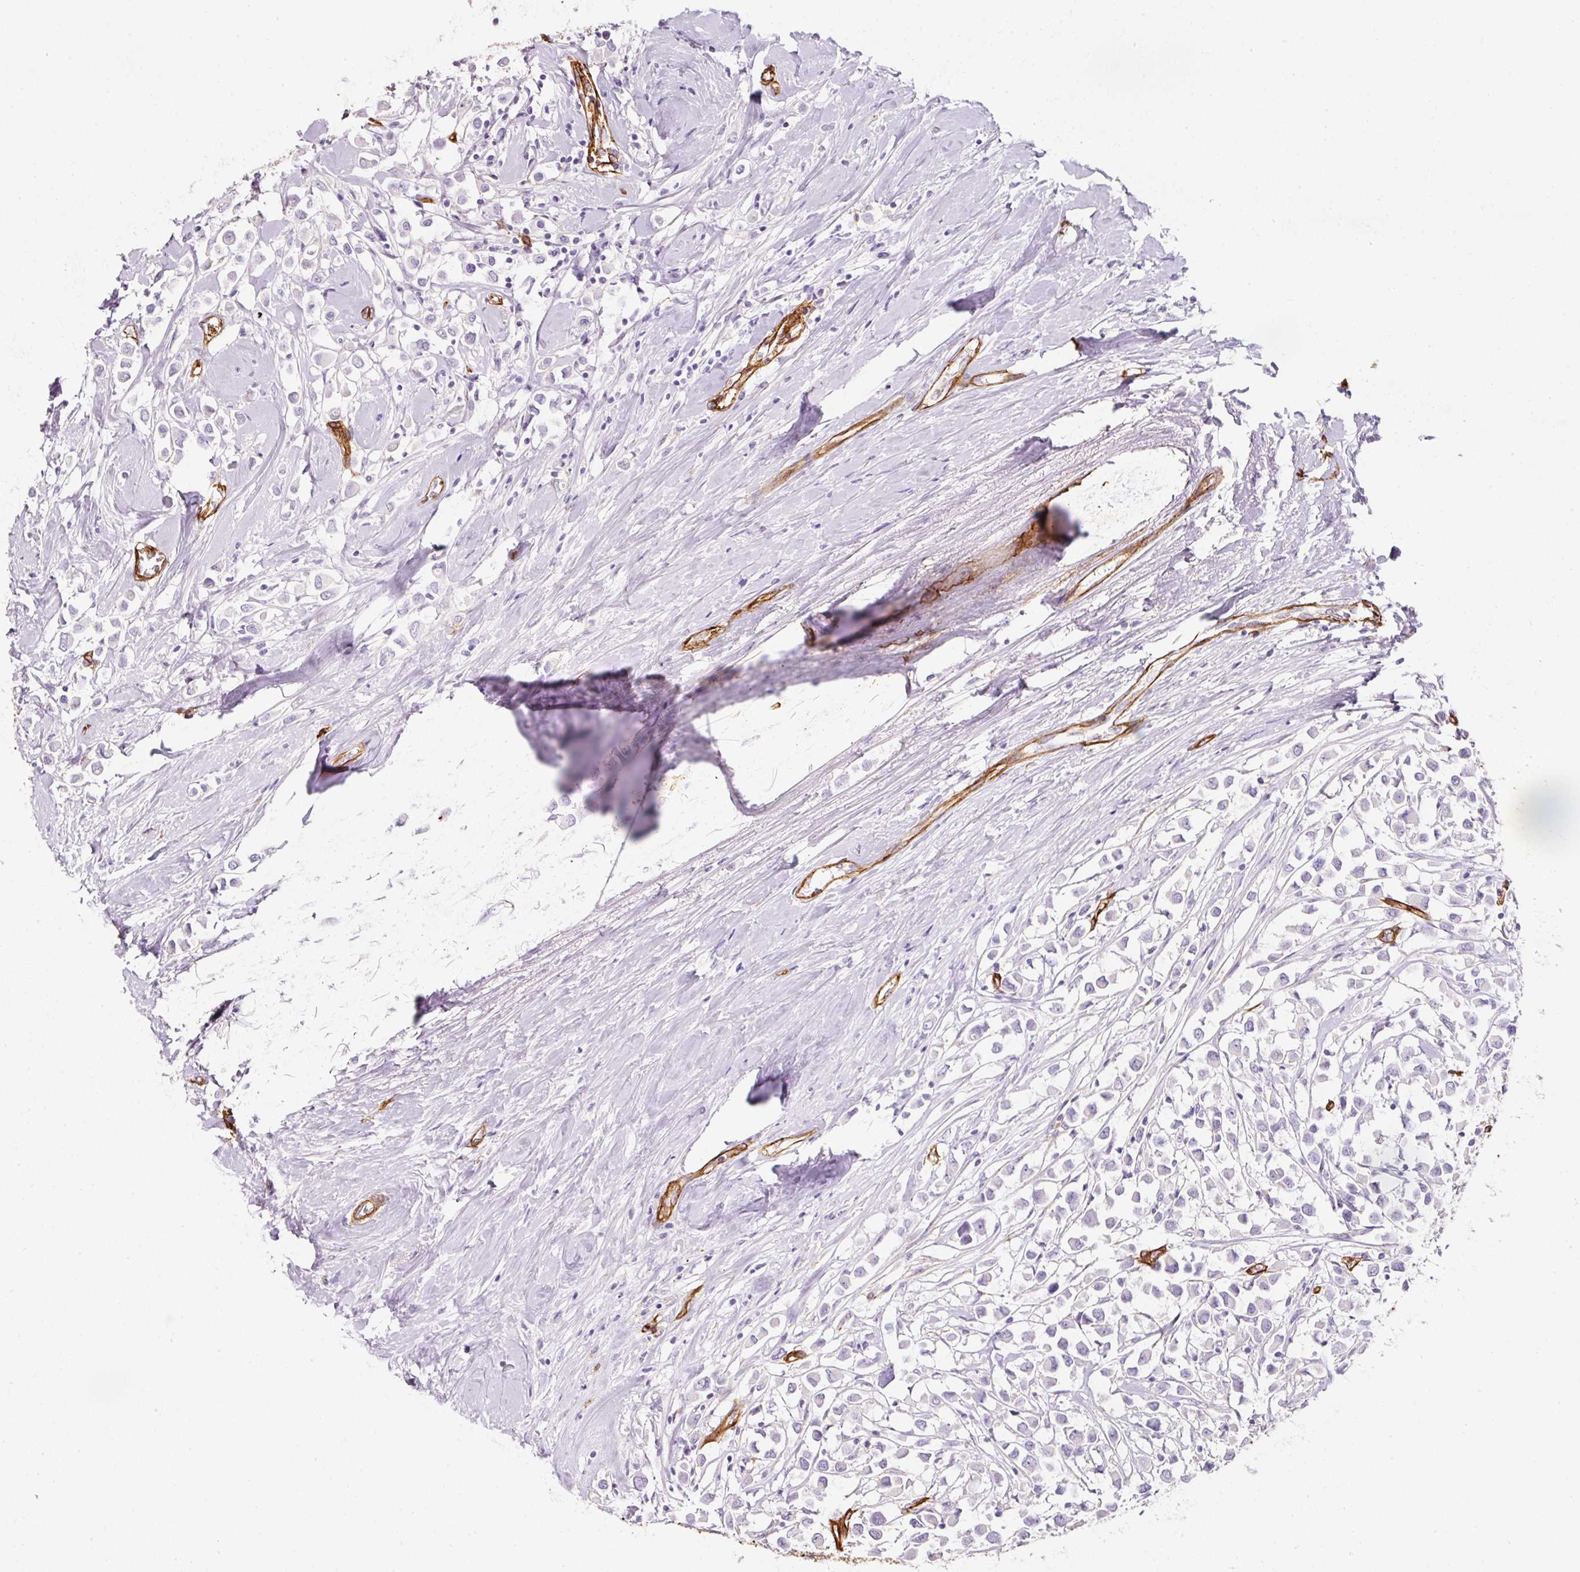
{"staining": {"intensity": "negative", "quantity": "none", "location": "none"}, "tissue": "breast cancer", "cell_type": "Tumor cells", "image_type": "cancer", "snomed": [{"axis": "morphology", "description": "Duct carcinoma"}, {"axis": "topography", "description": "Breast"}], "caption": "The photomicrograph demonstrates no significant positivity in tumor cells of breast cancer (infiltrating ductal carcinoma).", "gene": "LOXL4", "patient": {"sex": "female", "age": 61}}